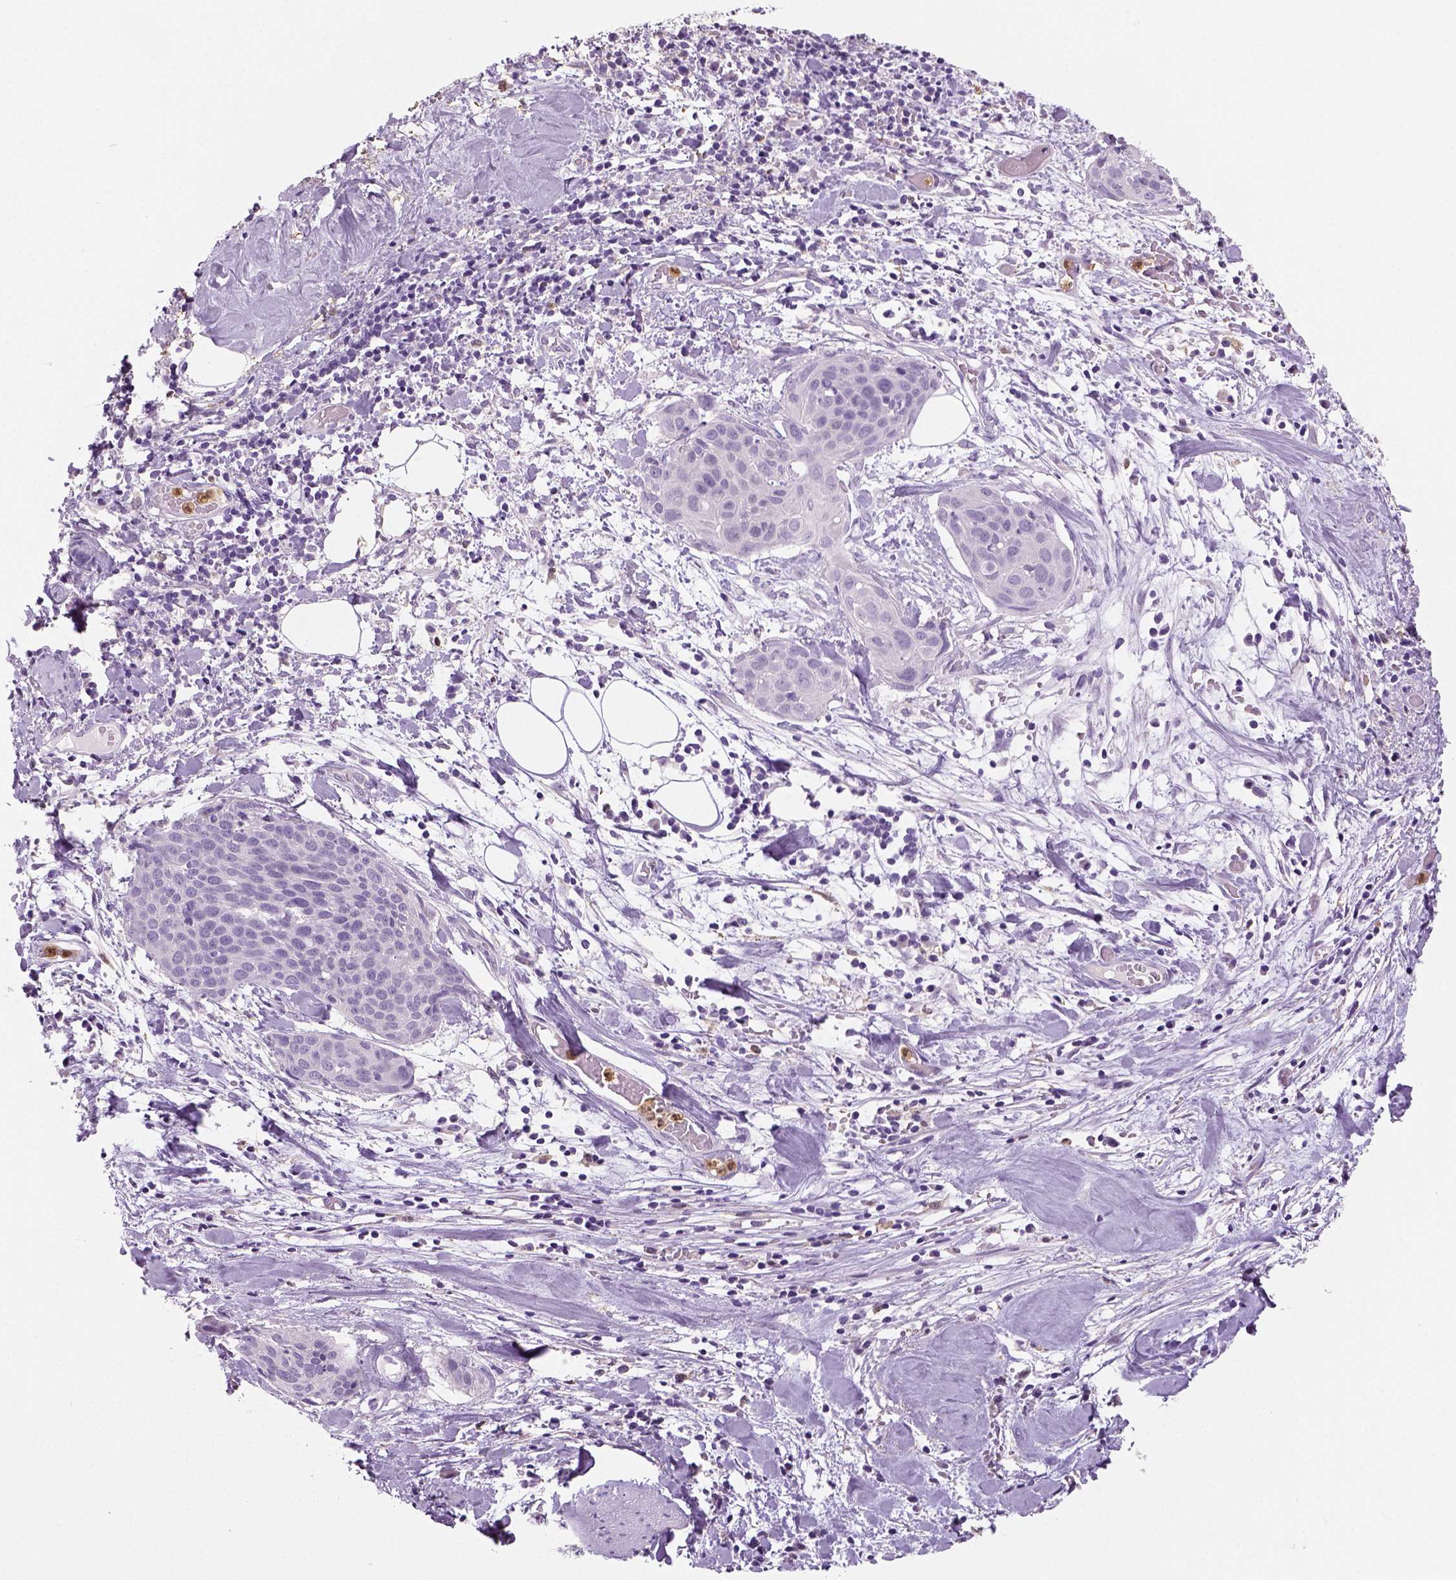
{"staining": {"intensity": "negative", "quantity": "none", "location": "none"}, "tissue": "cervical cancer", "cell_type": "Tumor cells", "image_type": "cancer", "snomed": [{"axis": "morphology", "description": "Squamous cell carcinoma, NOS"}, {"axis": "topography", "description": "Cervix"}], "caption": "A histopathology image of human cervical cancer is negative for staining in tumor cells.", "gene": "NECAB2", "patient": {"sex": "female", "age": 39}}